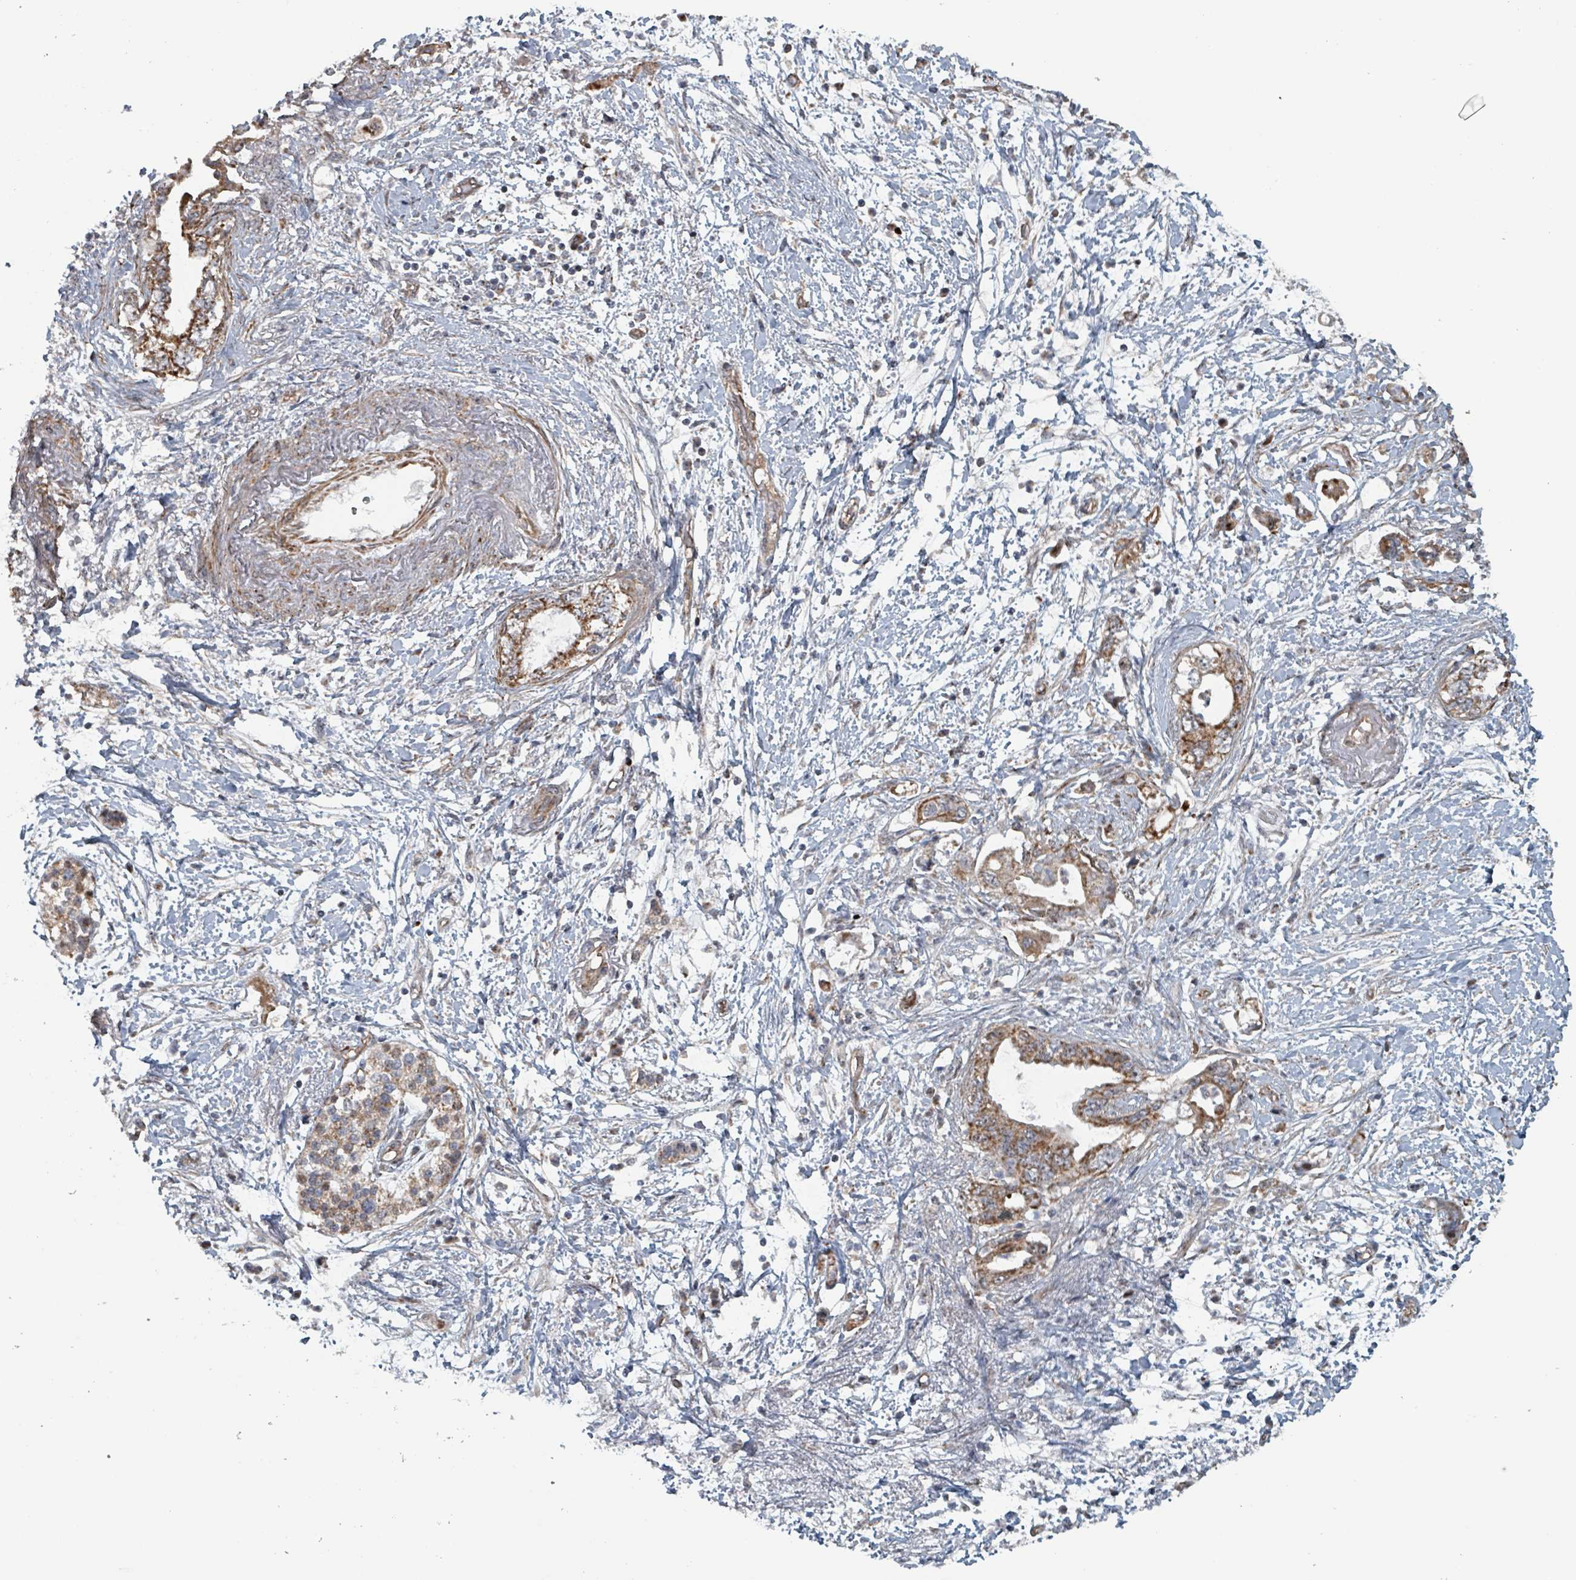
{"staining": {"intensity": "moderate", "quantity": ">75%", "location": "cytoplasmic/membranous"}, "tissue": "pancreatic cancer", "cell_type": "Tumor cells", "image_type": "cancer", "snomed": [{"axis": "morphology", "description": "Adenocarcinoma, NOS"}, {"axis": "topography", "description": "Pancreas"}], "caption": "Immunohistochemical staining of pancreatic cancer demonstrates moderate cytoplasmic/membranous protein positivity in approximately >75% of tumor cells.", "gene": "MRPL4", "patient": {"sex": "female", "age": 73}}